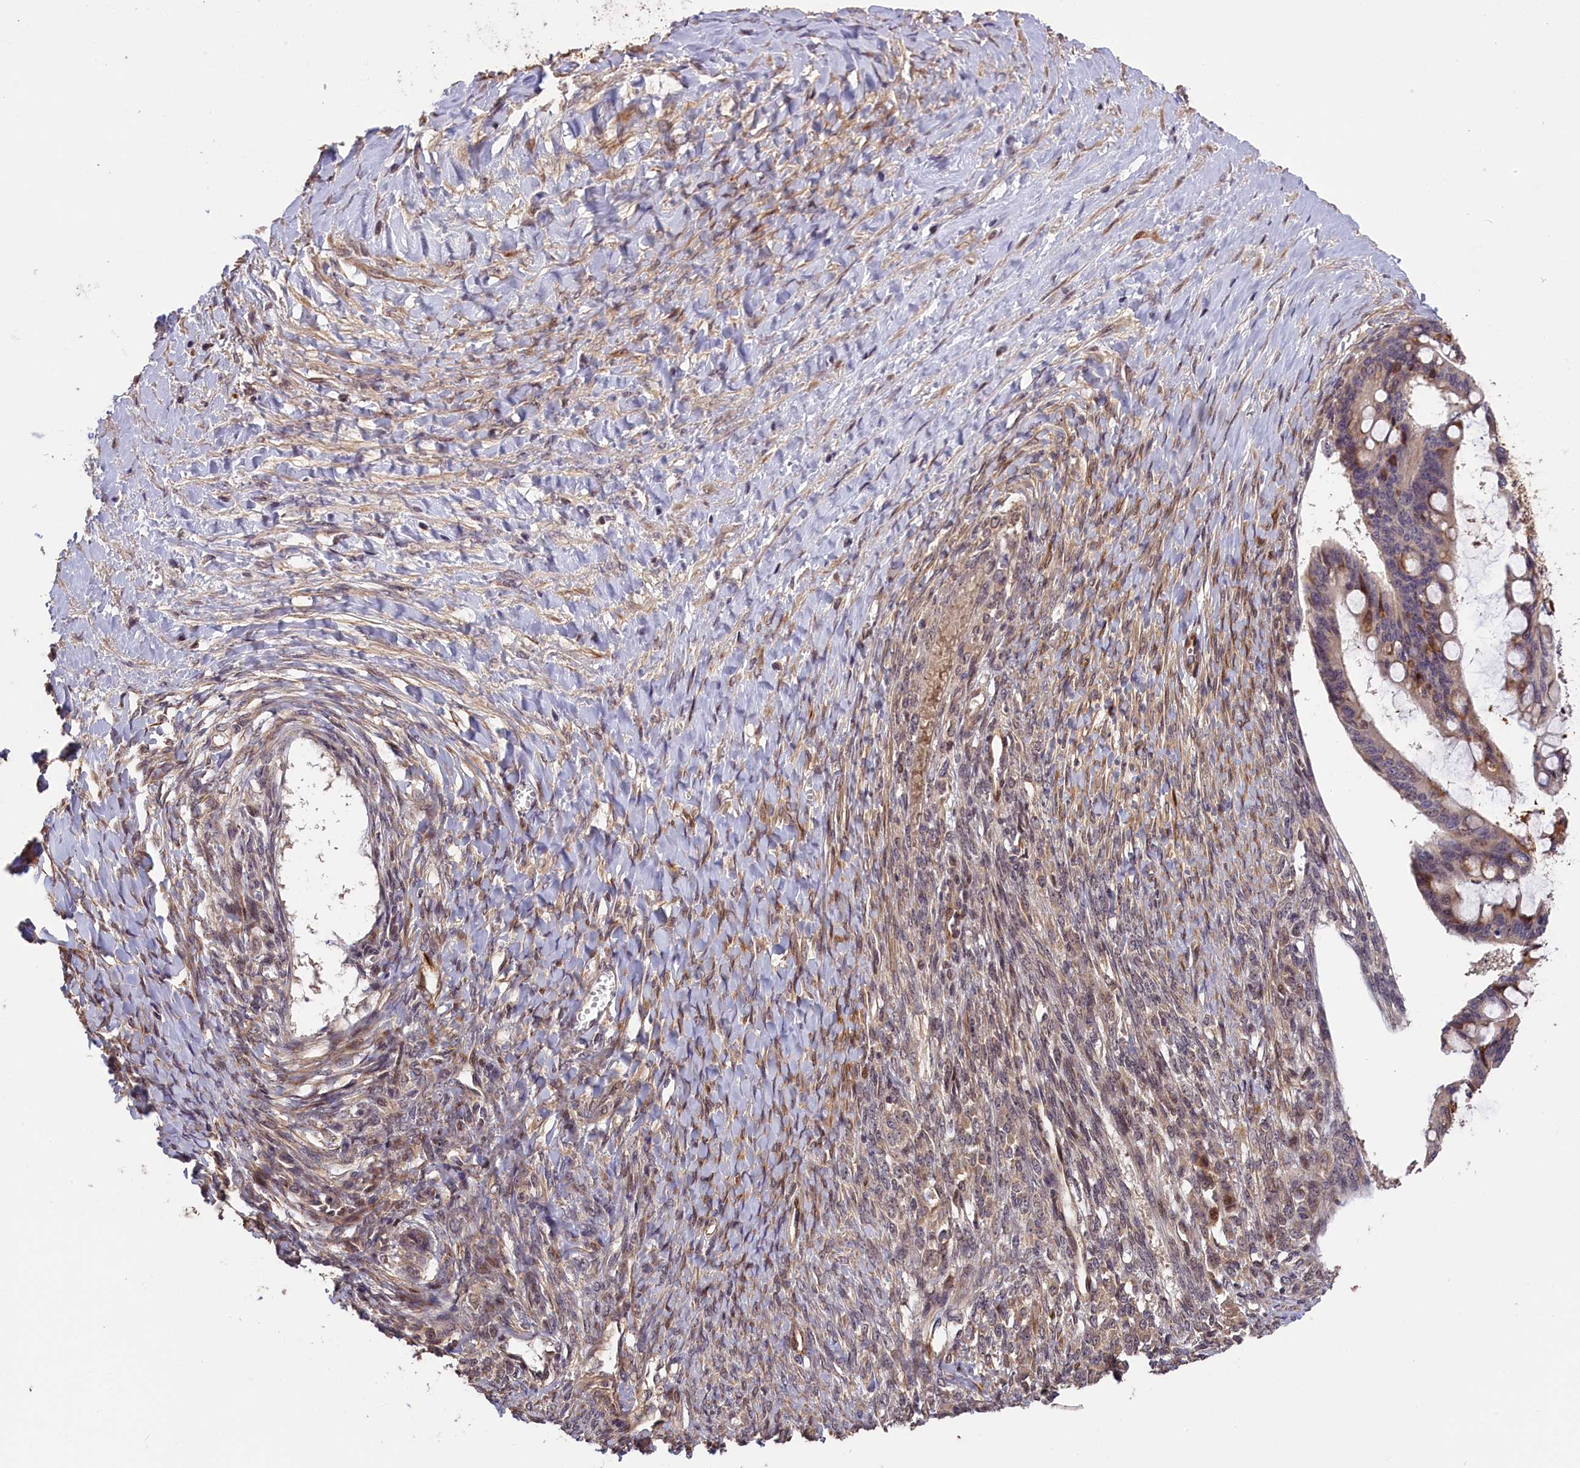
{"staining": {"intensity": "moderate", "quantity": "<25%", "location": "cytoplasmic/membranous"}, "tissue": "ovarian cancer", "cell_type": "Tumor cells", "image_type": "cancer", "snomed": [{"axis": "morphology", "description": "Cystadenocarcinoma, mucinous, NOS"}, {"axis": "topography", "description": "Ovary"}], "caption": "DAB (3,3'-diaminobenzidine) immunohistochemical staining of human ovarian cancer (mucinous cystadenocarcinoma) shows moderate cytoplasmic/membranous protein expression in approximately <25% of tumor cells. Using DAB (brown) and hematoxylin (blue) stains, captured at high magnification using brightfield microscopy.", "gene": "DNAJB9", "patient": {"sex": "female", "age": 73}}